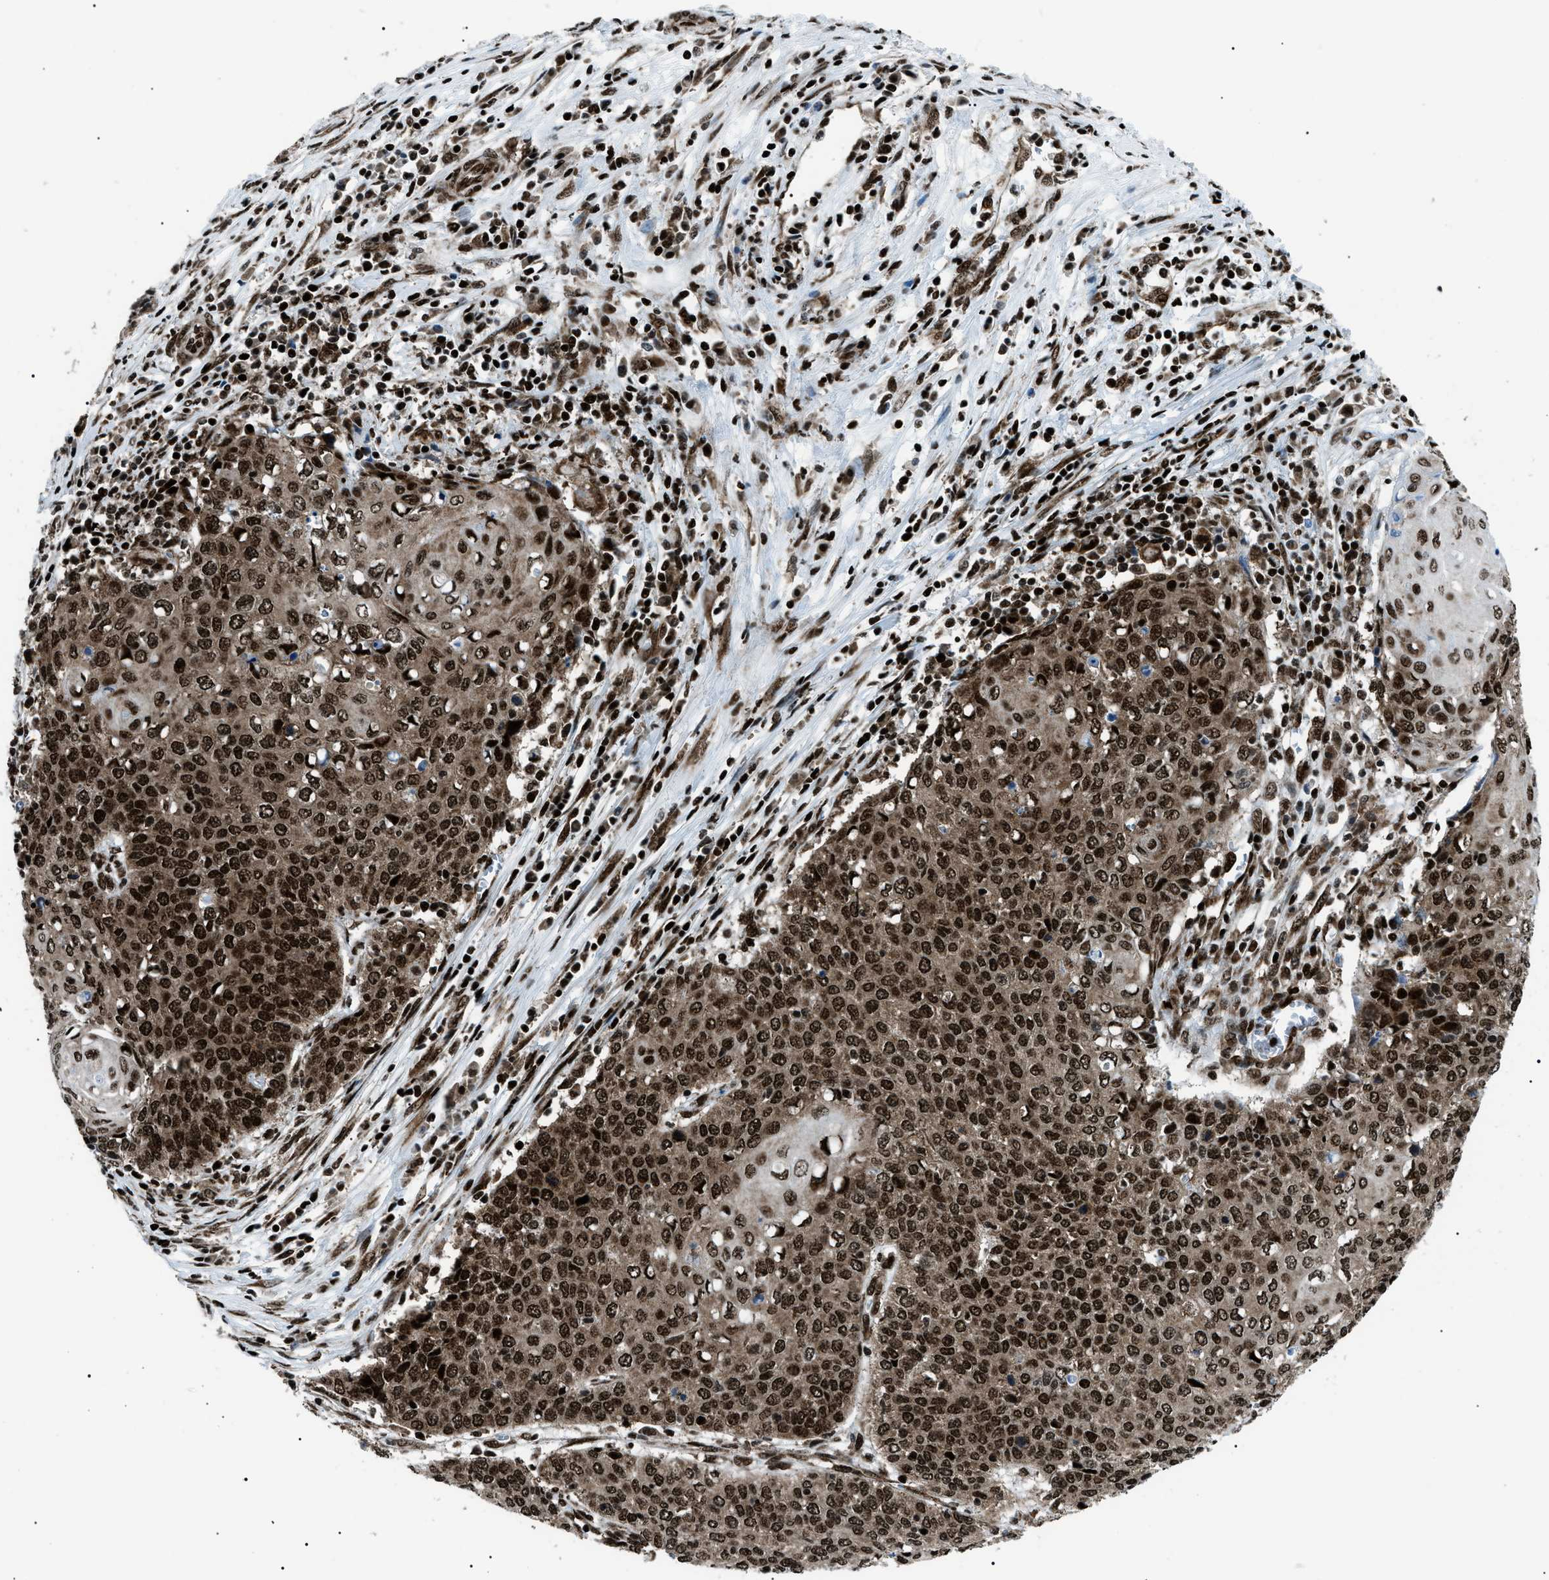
{"staining": {"intensity": "strong", "quantity": ">75%", "location": "cytoplasmic/membranous,nuclear"}, "tissue": "cervical cancer", "cell_type": "Tumor cells", "image_type": "cancer", "snomed": [{"axis": "morphology", "description": "Squamous cell carcinoma, NOS"}, {"axis": "topography", "description": "Cervix"}], "caption": "A brown stain highlights strong cytoplasmic/membranous and nuclear positivity of a protein in human cervical squamous cell carcinoma tumor cells.", "gene": "HNRNPK", "patient": {"sex": "female", "age": 39}}